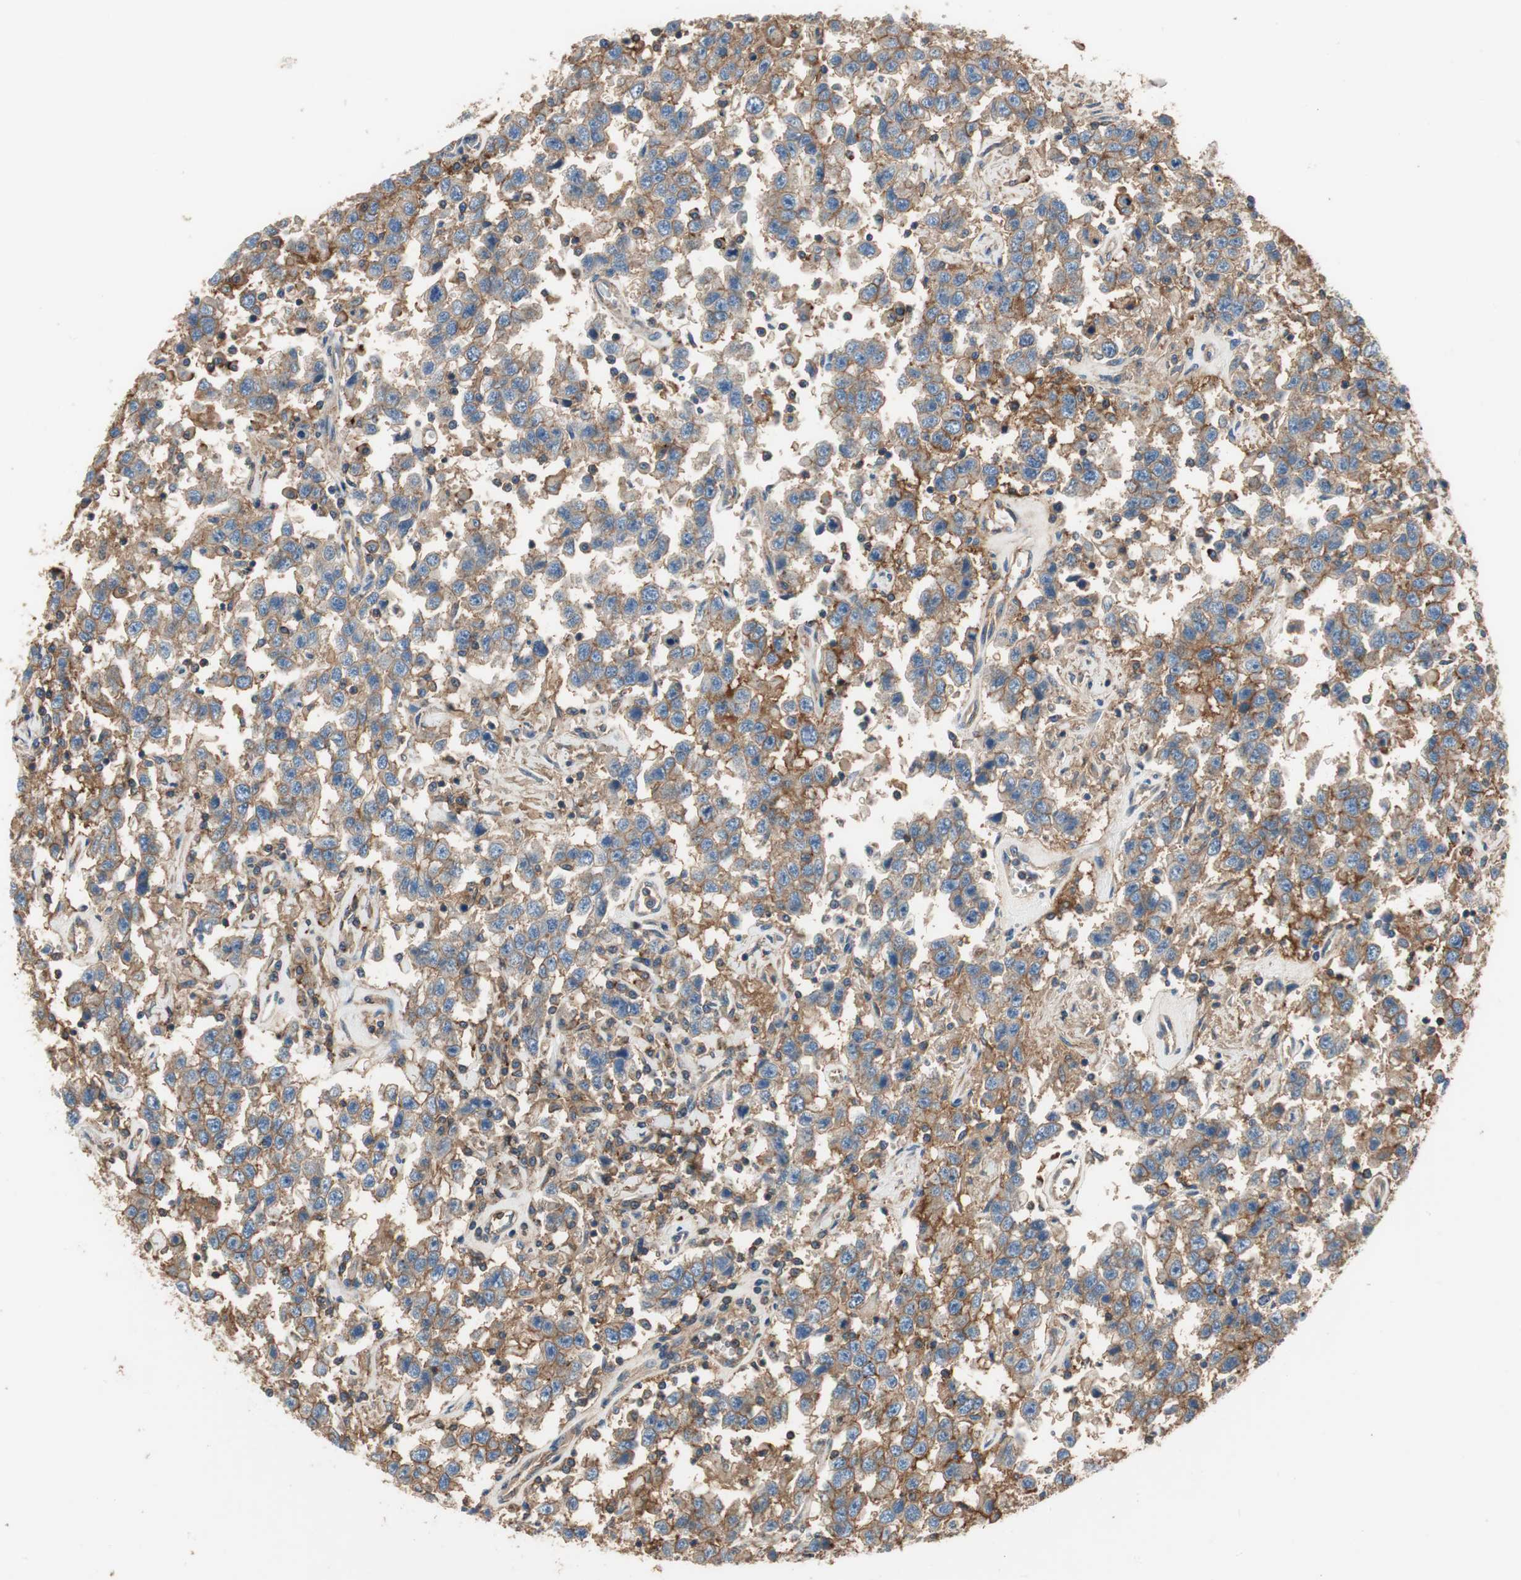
{"staining": {"intensity": "moderate", "quantity": "<25%", "location": "cytoplasmic/membranous"}, "tissue": "testis cancer", "cell_type": "Tumor cells", "image_type": "cancer", "snomed": [{"axis": "morphology", "description": "Seminoma, NOS"}, {"axis": "topography", "description": "Testis"}], "caption": "Protein expression by immunohistochemistry demonstrates moderate cytoplasmic/membranous positivity in approximately <25% of tumor cells in testis cancer. (IHC, brightfield microscopy, high magnification).", "gene": "IL1RL1", "patient": {"sex": "male", "age": 41}}